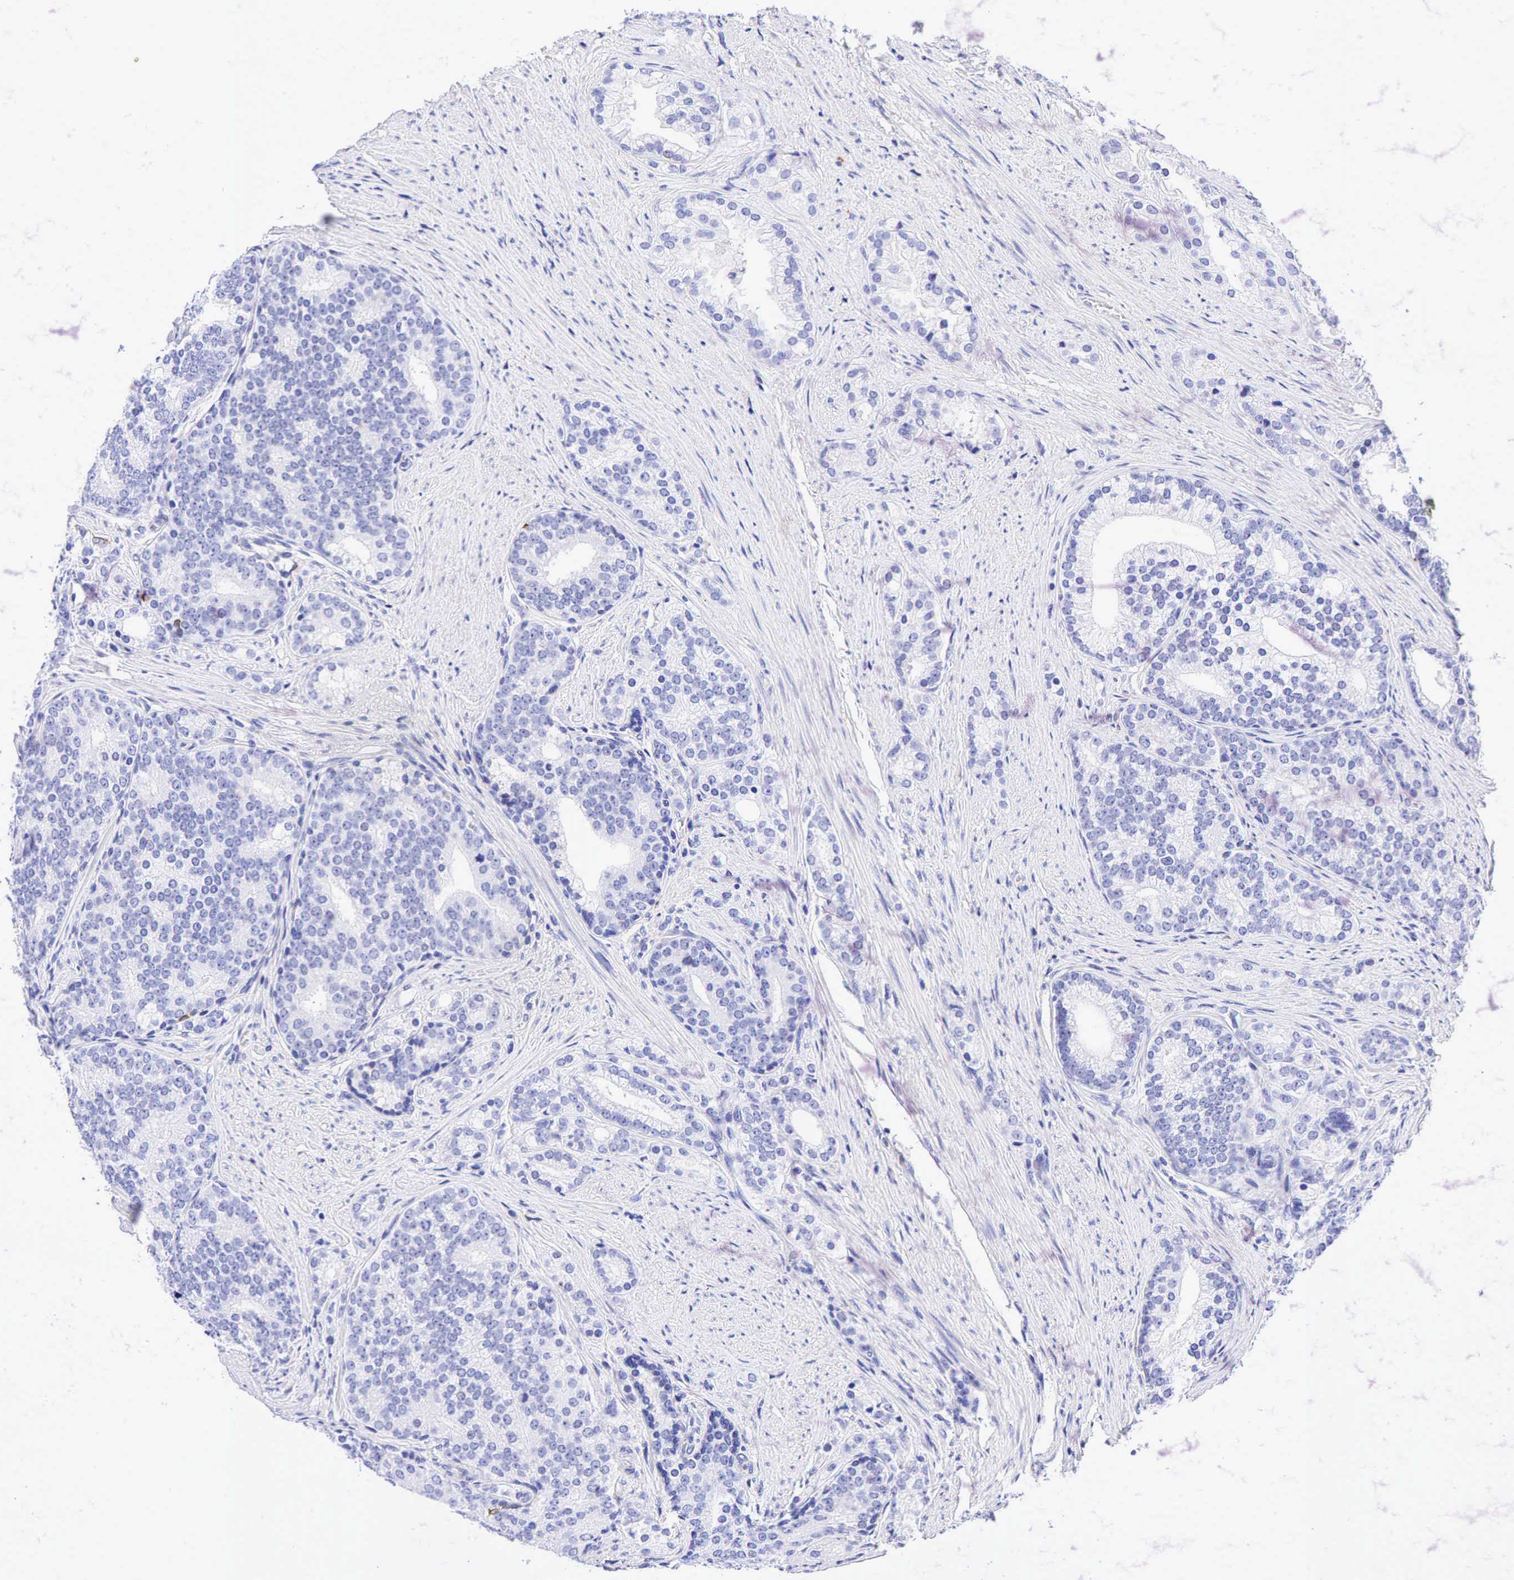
{"staining": {"intensity": "negative", "quantity": "none", "location": "none"}, "tissue": "prostate cancer", "cell_type": "Tumor cells", "image_type": "cancer", "snomed": [{"axis": "morphology", "description": "Adenocarcinoma, Low grade"}, {"axis": "topography", "description": "Prostate"}], "caption": "A high-resolution photomicrograph shows immunohistochemistry (IHC) staining of prostate low-grade adenocarcinoma, which displays no significant expression in tumor cells.", "gene": "TNFRSF8", "patient": {"sex": "male", "age": 71}}